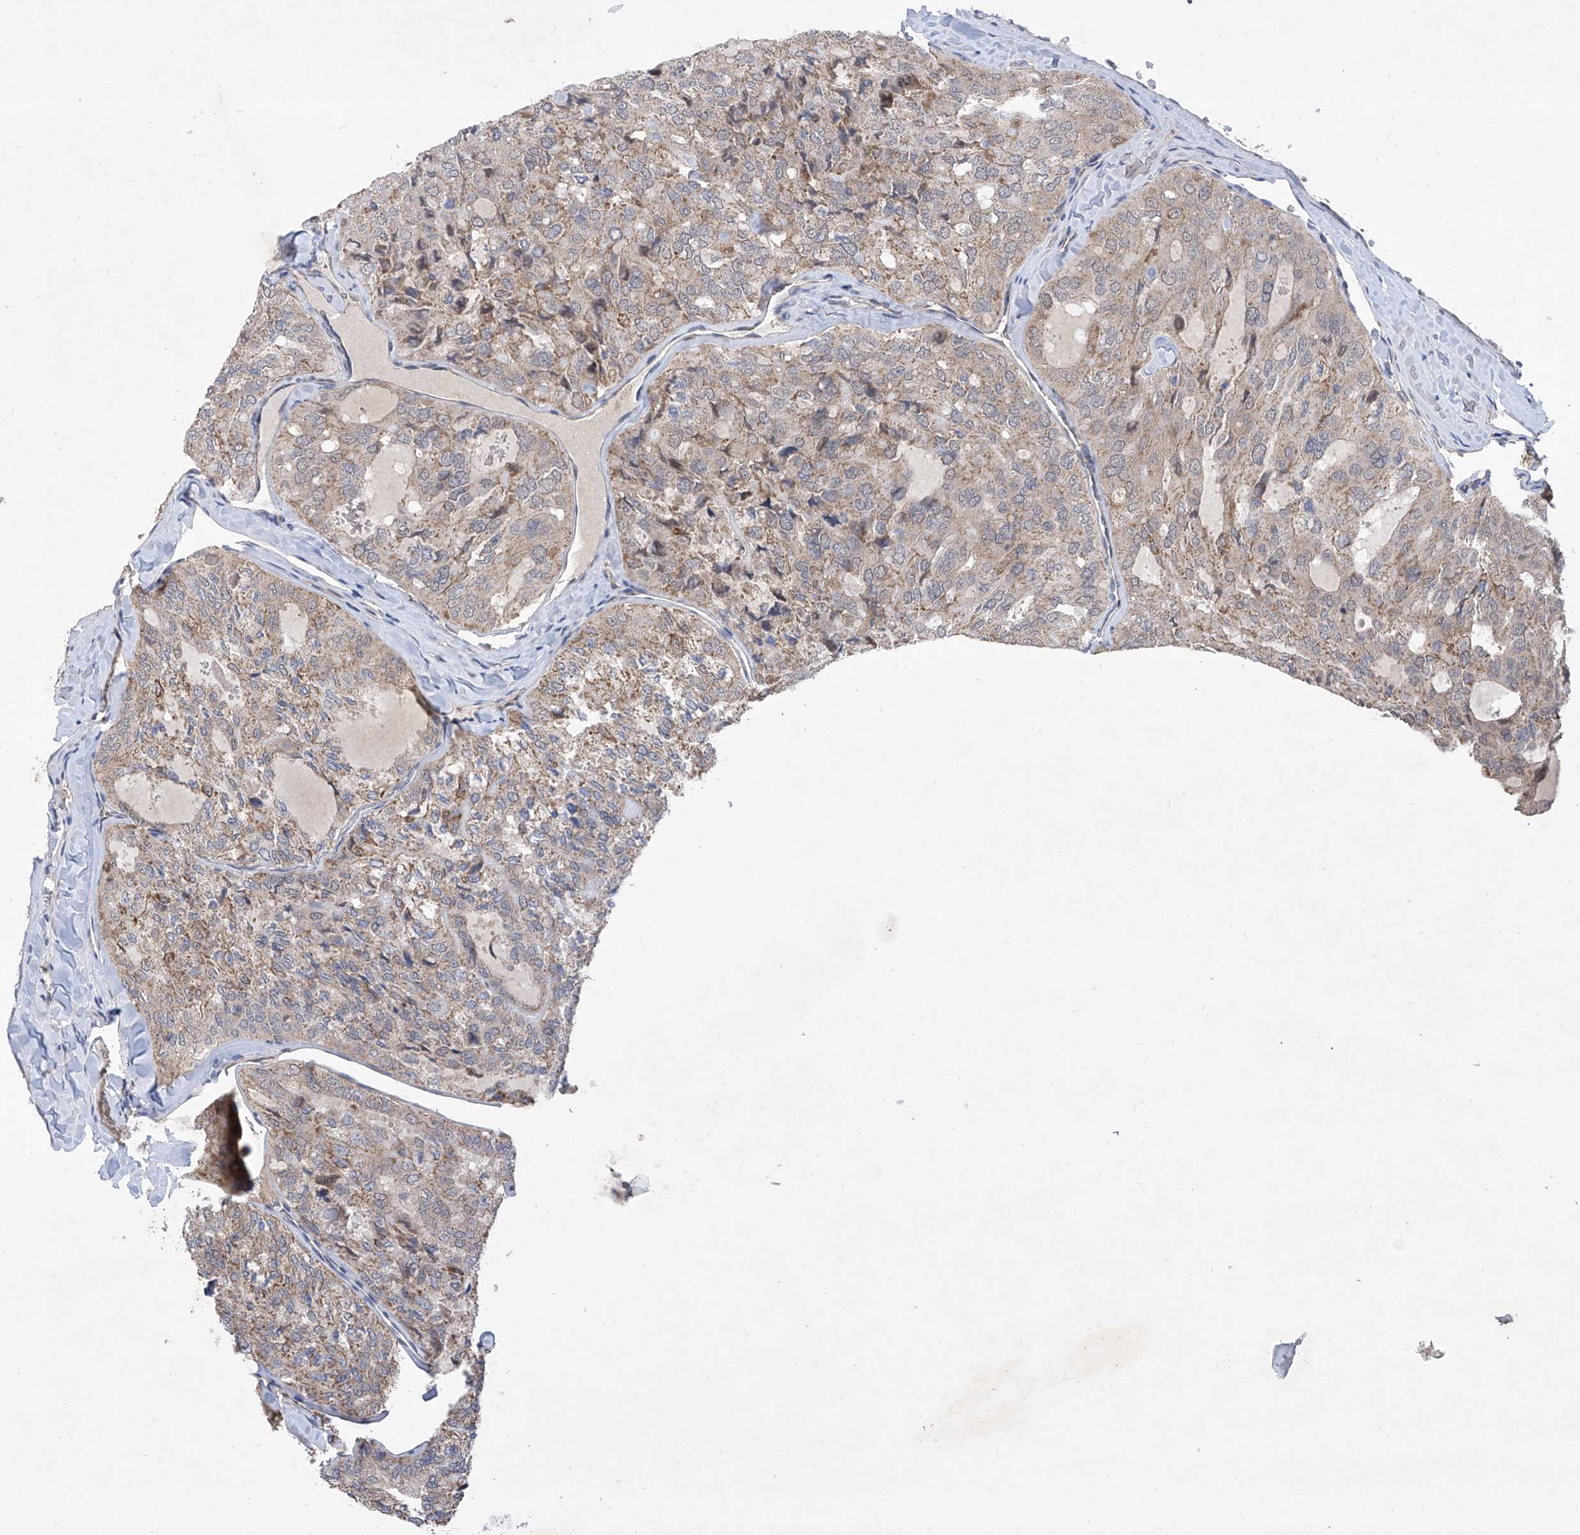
{"staining": {"intensity": "weak", "quantity": ">75%", "location": "cytoplasmic/membranous"}, "tissue": "thyroid cancer", "cell_type": "Tumor cells", "image_type": "cancer", "snomed": [{"axis": "morphology", "description": "Follicular adenoma carcinoma, NOS"}, {"axis": "topography", "description": "Thyroid gland"}], "caption": "DAB immunohistochemical staining of thyroid cancer shows weak cytoplasmic/membranous protein staining in approximately >75% of tumor cells.", "gene": "USP45", "patient": {"sex": "male", "age": 75}}